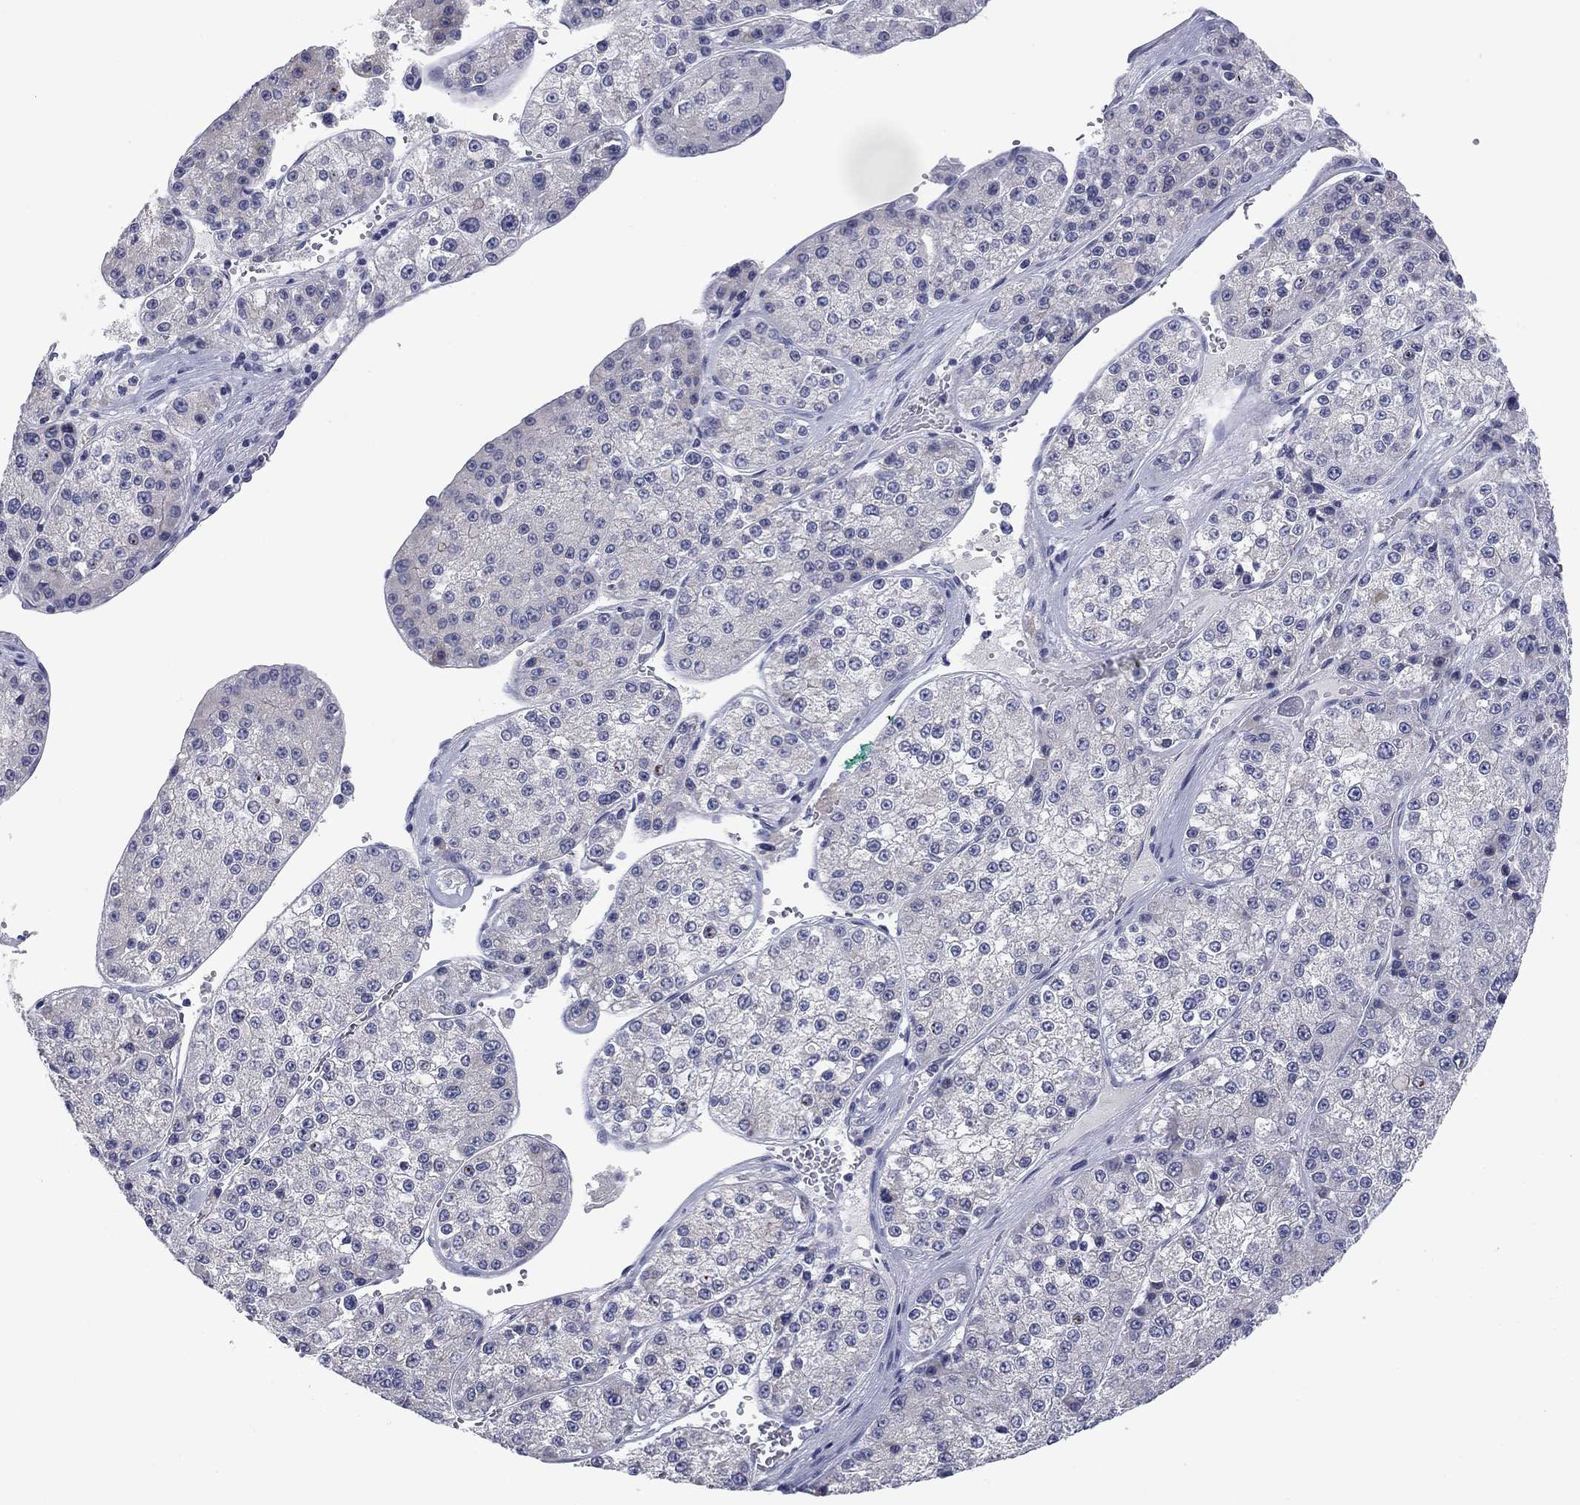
{"staining": {"intensity": "negative", "quantity": "none", "location": "none"}, "tissue": "liver cancer", "cell_type": "Tumor cells", "image_type": "cancer", "snomed": [{"axis": "morphology", "description": "Carcinoma, Hepatocellular, NOS"}, {"axis": "topography", "description": "Liver"}], "caption": "This image is of liver cancer (hepatocellular carcinoma) stained with immunohistochemistry (IHC) to label a protein in brown with the nuclei are counter-stained blue. There is no expression in tumor cells. (Immunohistochemistry, brightfield microscopy, high magnification).", "gene": "CALB1", "patient": {"sex": "female", "age": 73}}